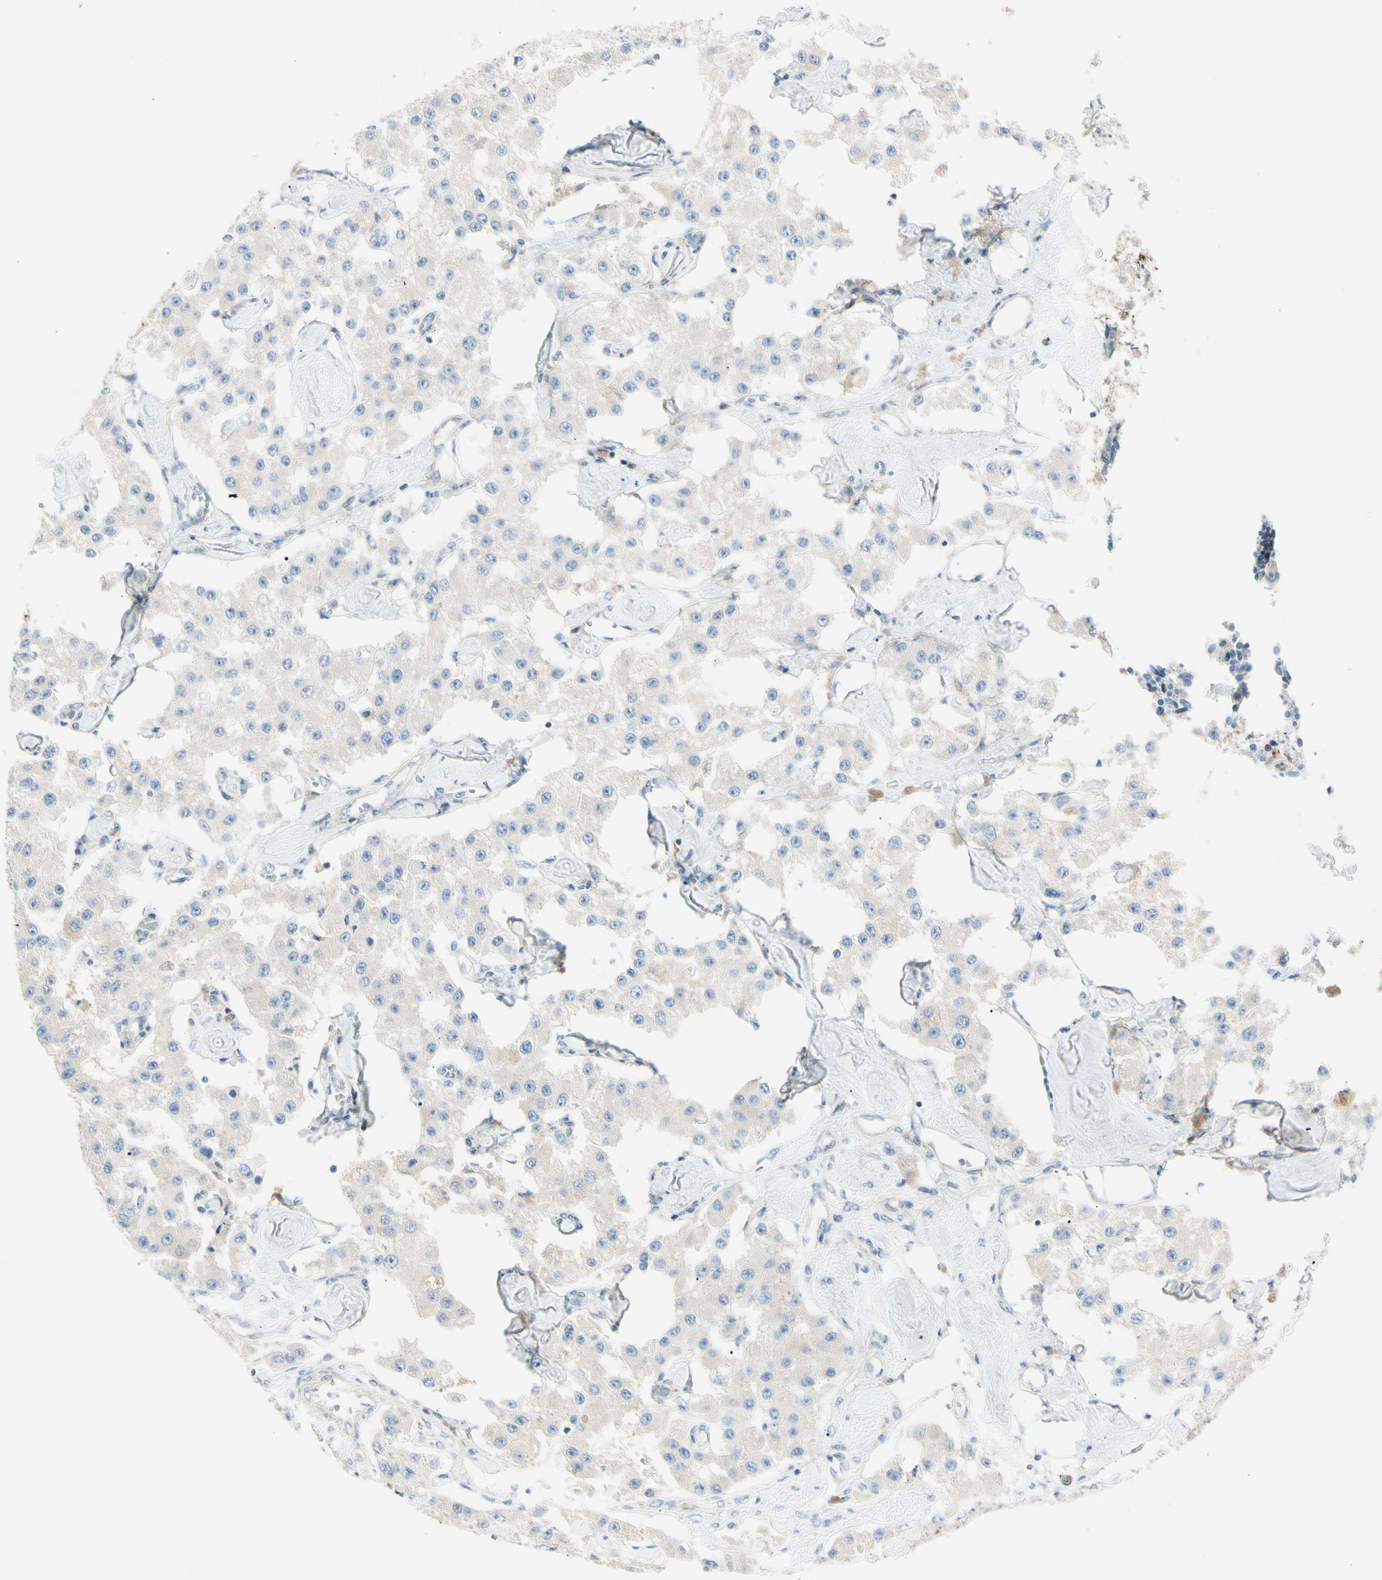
{"staining": {"intensity": "negative", "quantity": "none", "location": "none"}, "tissue": "carcinoid", "cell_type": "Tumor cells", "image_type": "cancer", "snomed": [{"axis": "morphology", "description": "Carcinoid, malignant, NOS"}, {"axis": "topography", "description": "Pancreas"}], "caption": "This micrograph is of carcinoid stained with immunohistochemistry to label a protein in brown with the nuclei are counter-stained blue. There is no positivity in tumor cells.", "gene": "ADGRA3", "patient": {"sex": "male", "age": 41}}